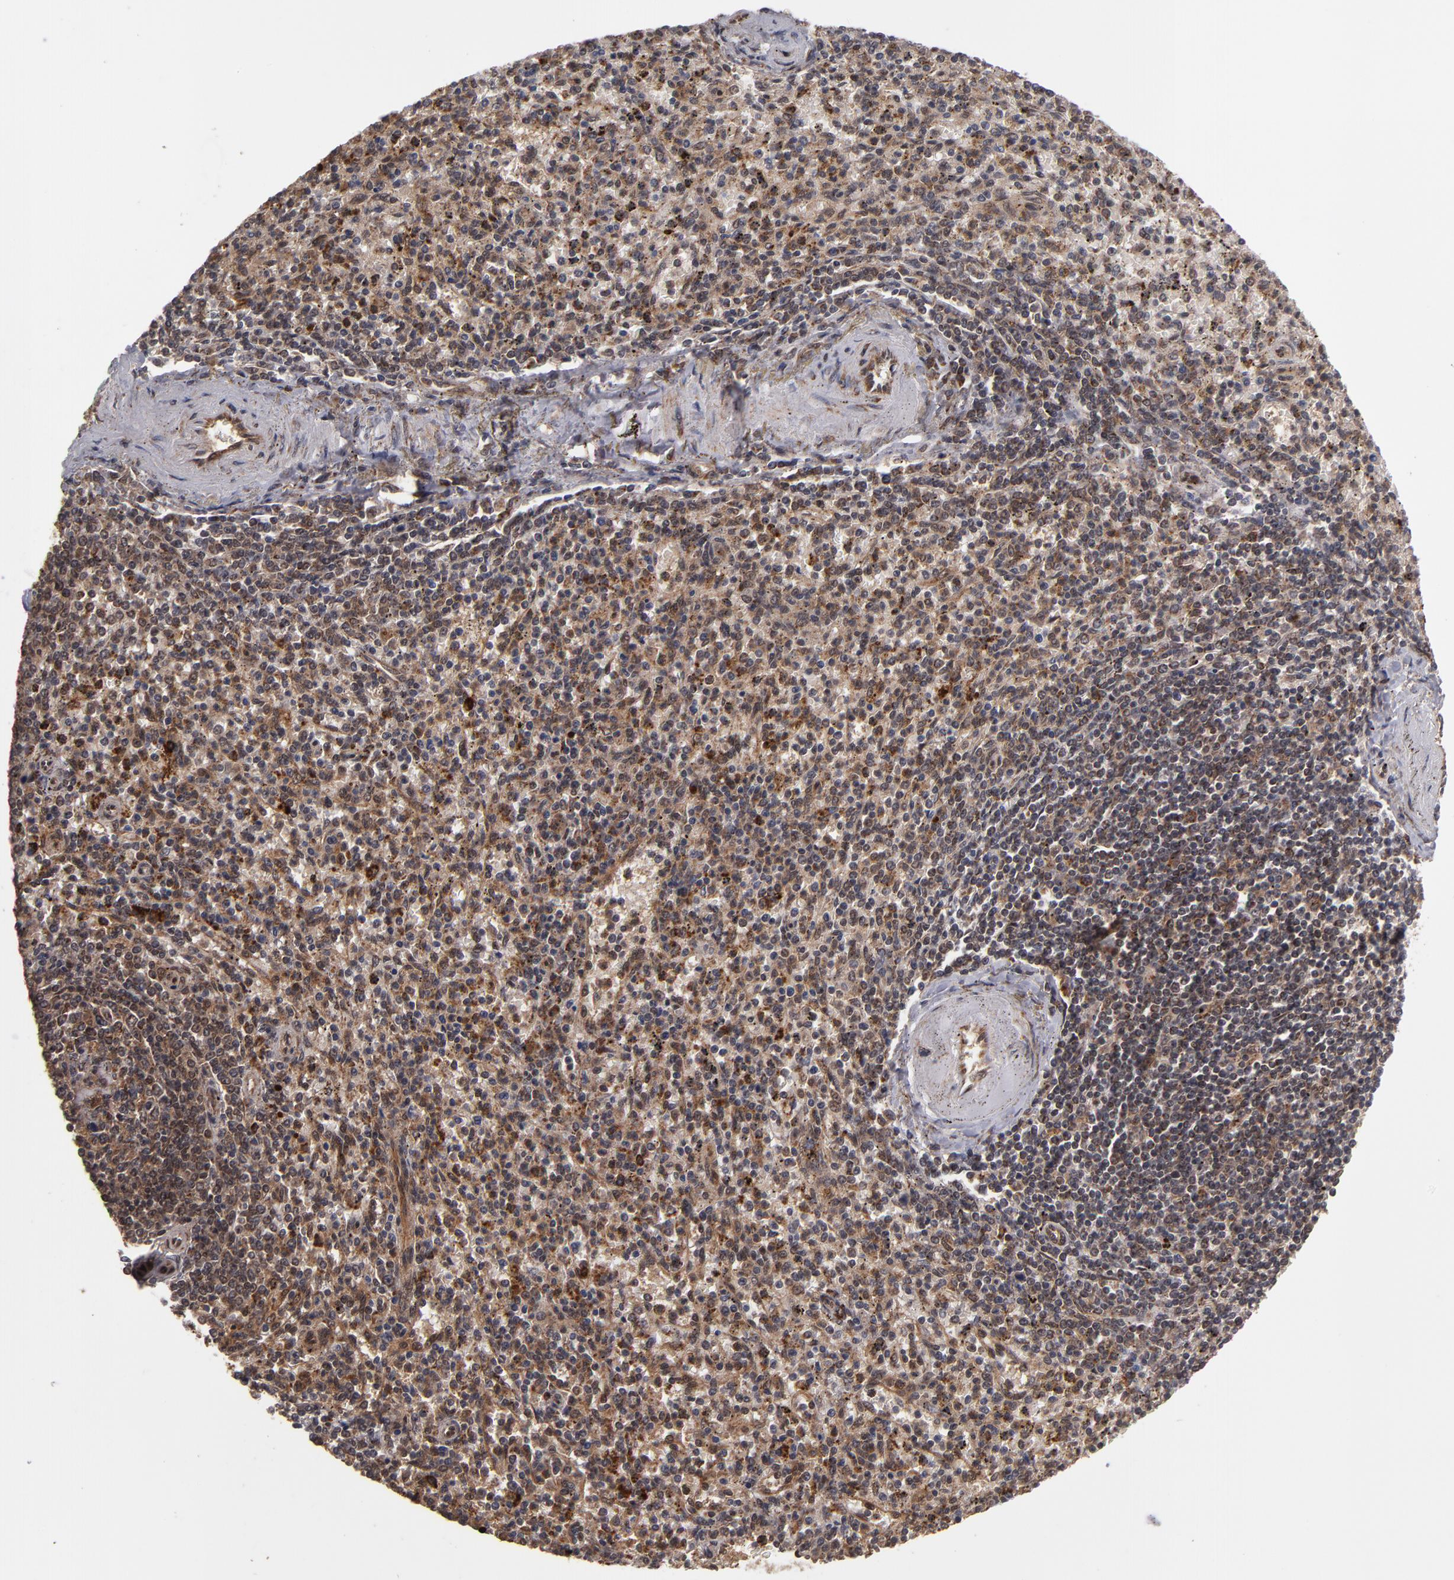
{"staining": {"intensity": "moderate", "quantity": "25%-75%", "location": "cytoplasmic/membranous"}, "tissue": "spleen", "cell_type": "Cells in red pulp", "image_type": "normal", "snomed": [{"axis": "morphology", "description": "Normal tissue, NOS"}, {"axis": "topography", "description": "Spleen"}], "caption": "Moderate cytoplasmic/membranous expression for a protein is seen in about 25%-75% of cells in red pulp of unremarkable spleen using immunohistochemistry (IHC).", "gene": "CUL5", "patient": {"sex": "male", "age": 72}}